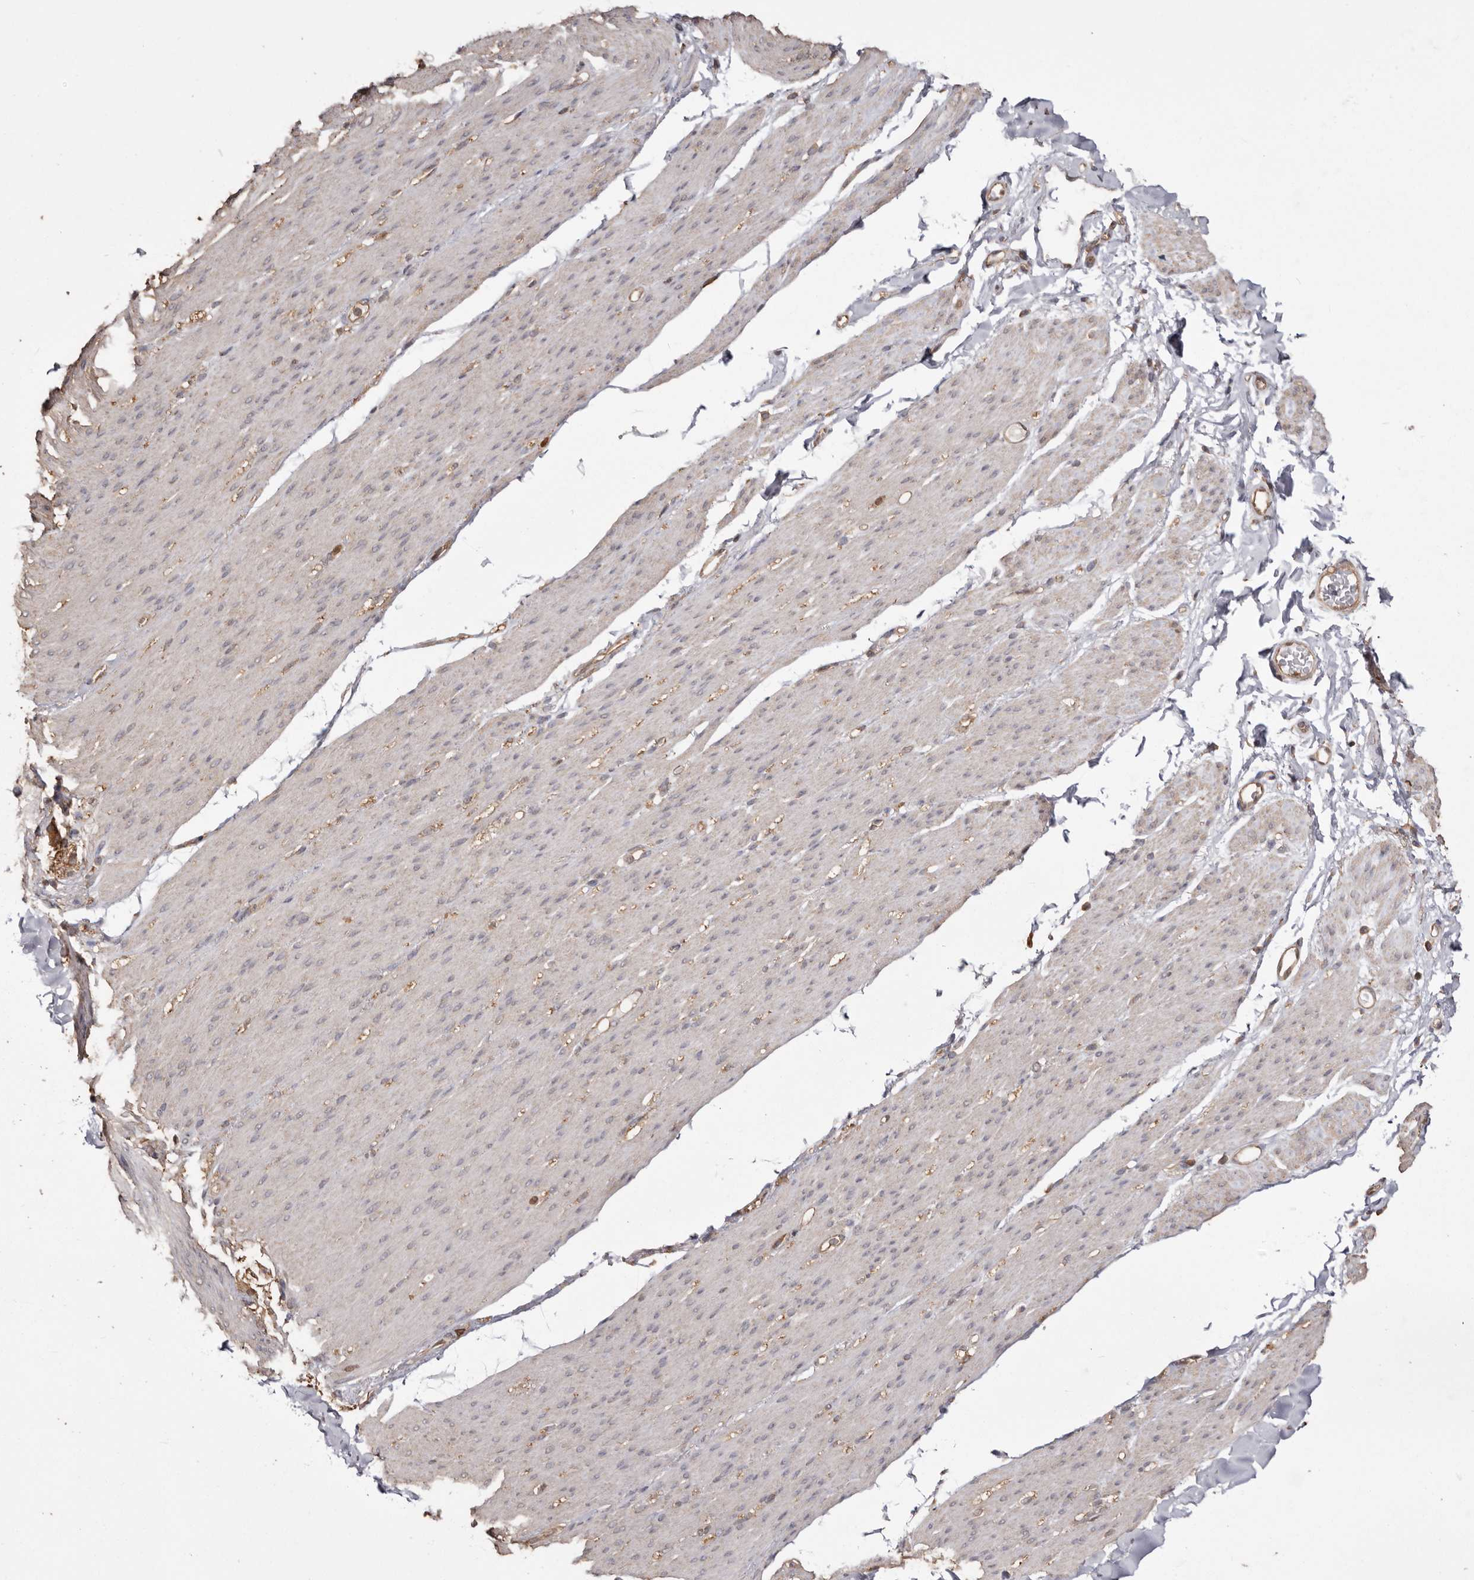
{"staining": {"intensity": "weak", "quantity": "<25%", "location": "cytoplasmic/membranous"}, "tissue": "smooth muscle", "cell_type": "Smooth muscle cells", "image_type": "normal", "snomed": [{"axis": "morphology", "description": "Normal tissue, NOS"}, {"axis": "topography", "description": "Colon"}, {"axis": "topography", "description": "Peripheral nerve tissue"}], "caption": "There is no significant positivity in smooth muscle cells of smooth muscle. The staining was performed using DAB to visualize the protein expression in brown, while the nuclei were stained in blue with hematoxylin (Magnification: 20x).", "gene": "PKM", "patient": {"sex": "female", "age": 61}}